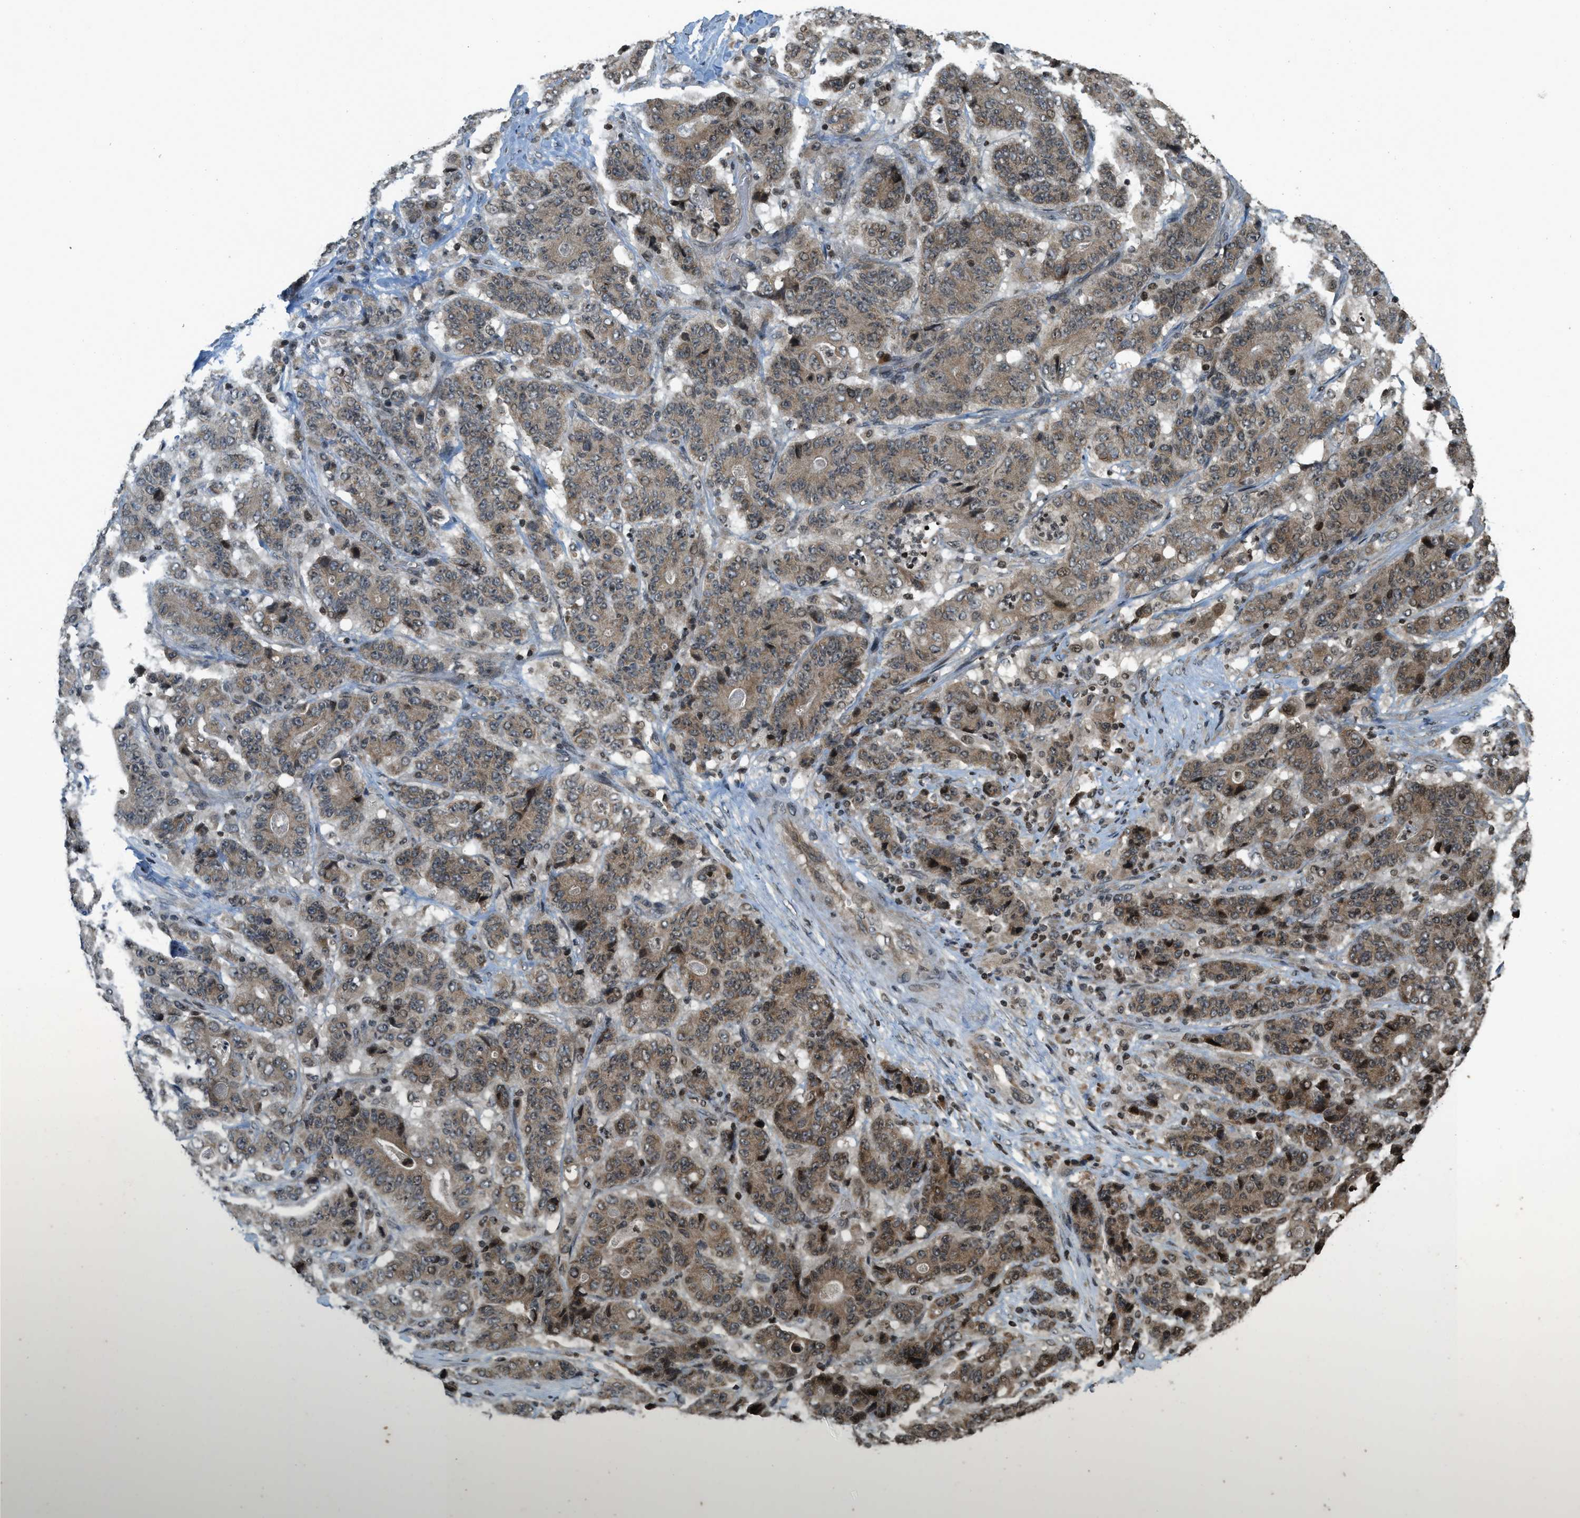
{"staining": {"intensity": "moderate", "quantity": ">75%", "location": "cytoplasmic/membranous,nuclear"}, "tissue": "stomach cancer", "cell_type": "Tumor cells", "image_type": "cancer", "snomed": [{"axis": "morphology", "description": "Adenocarcinoma, NOS"}, {"axis": "topography", "description": "Stomach"}], "caption": "Protein staining of stomach adenocarcinoma tissue shows moderate cytoplasmic/membranous and nuclear positivity in about >75% of tumor cells. (DAB IHC, brown staining for protein, blue staining for nuclei).", "gene": "SIAH1", "patient": {"sex": "female", "age": 73}}